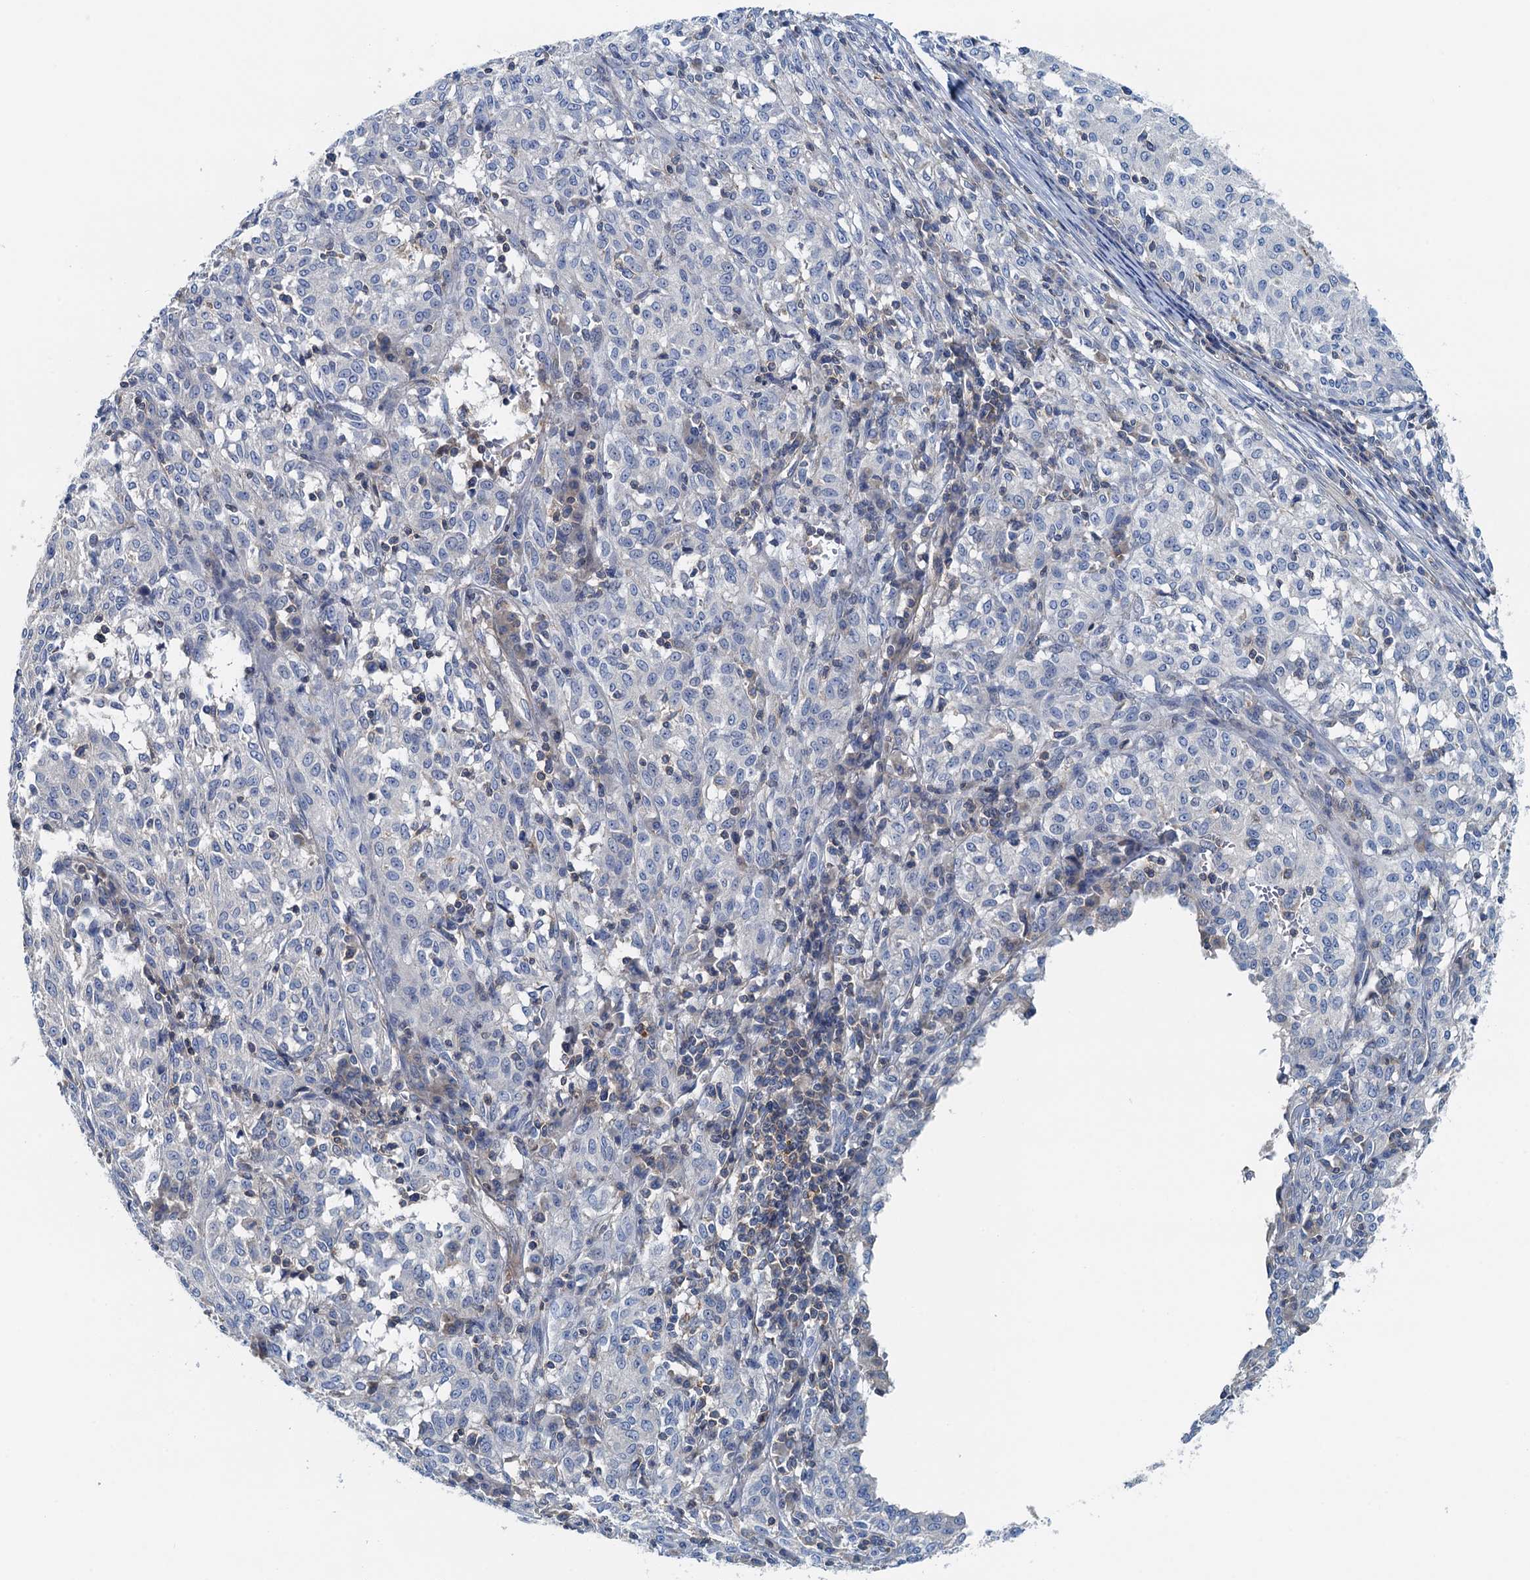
{"staining": {"intensity": "negative", "quantity": "none", "location": "none"}, "tissue": "melanoma", "cell_type": "Tumor cells", "image_type": "cancer", "snomed": [{"axis": "morphology", "description": "Malignant melanoma, NOS"}, {"axis": "topography", "description": "Skin"}], "caption": "High magnification brightfield microscopy of melanoma stained with DAB (brown) and counterstained with hematoxylin (blue): tumor cells show no significant positivity. (DAB IHC with hematoxylin counter stain).", "gene": "PPP1R14D", "patient": {"sex": "female", "age": 72}}